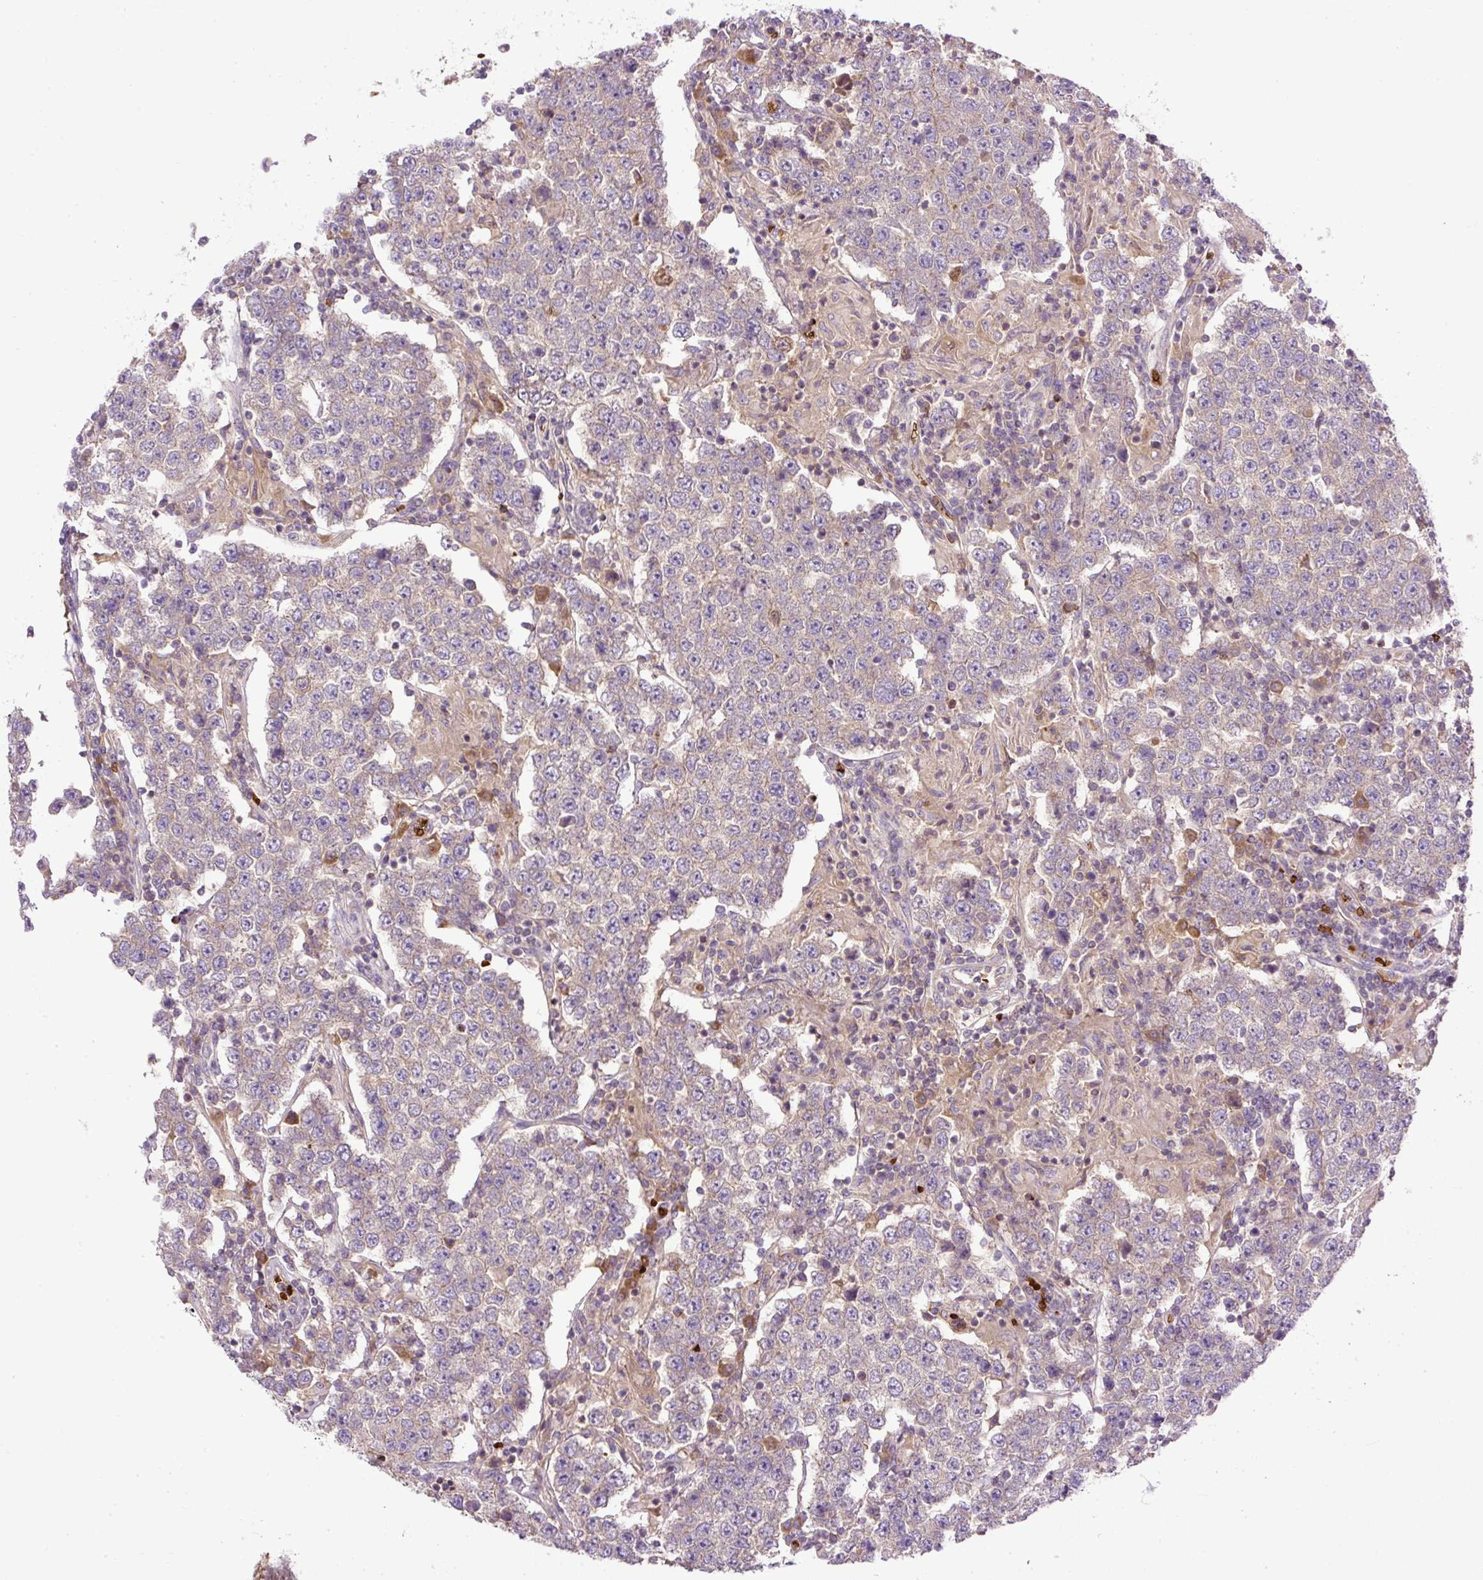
{"staining": {"intensity": "negative", "quantity": "none", "location": "none"}, "tissue": "testis cancer", "cell_type": "Tumor cells", "image_type": "cancer", "snomed": [{"axis": "morphology", "description": "Normal tissue, NOS"}, {"axis": "morphology", "description": "Urothelial carcinoma, High grade"}, {"axis": "morphology", "description": "Seminoma, NOS"}, {"axis": "morphology", "description": "Carcinoma, Embryonal, NOS"}, {"axis": "topography", "description": "Urinary bladder"}, {"axis": "topography", "description": "Testis"}], "caption": "Immunohistochemistry (IHC) of testis cancer reveals no expression in tumor cells.", "gene": "CXCL13", "patient": {"sex": "male", "age": 41}}